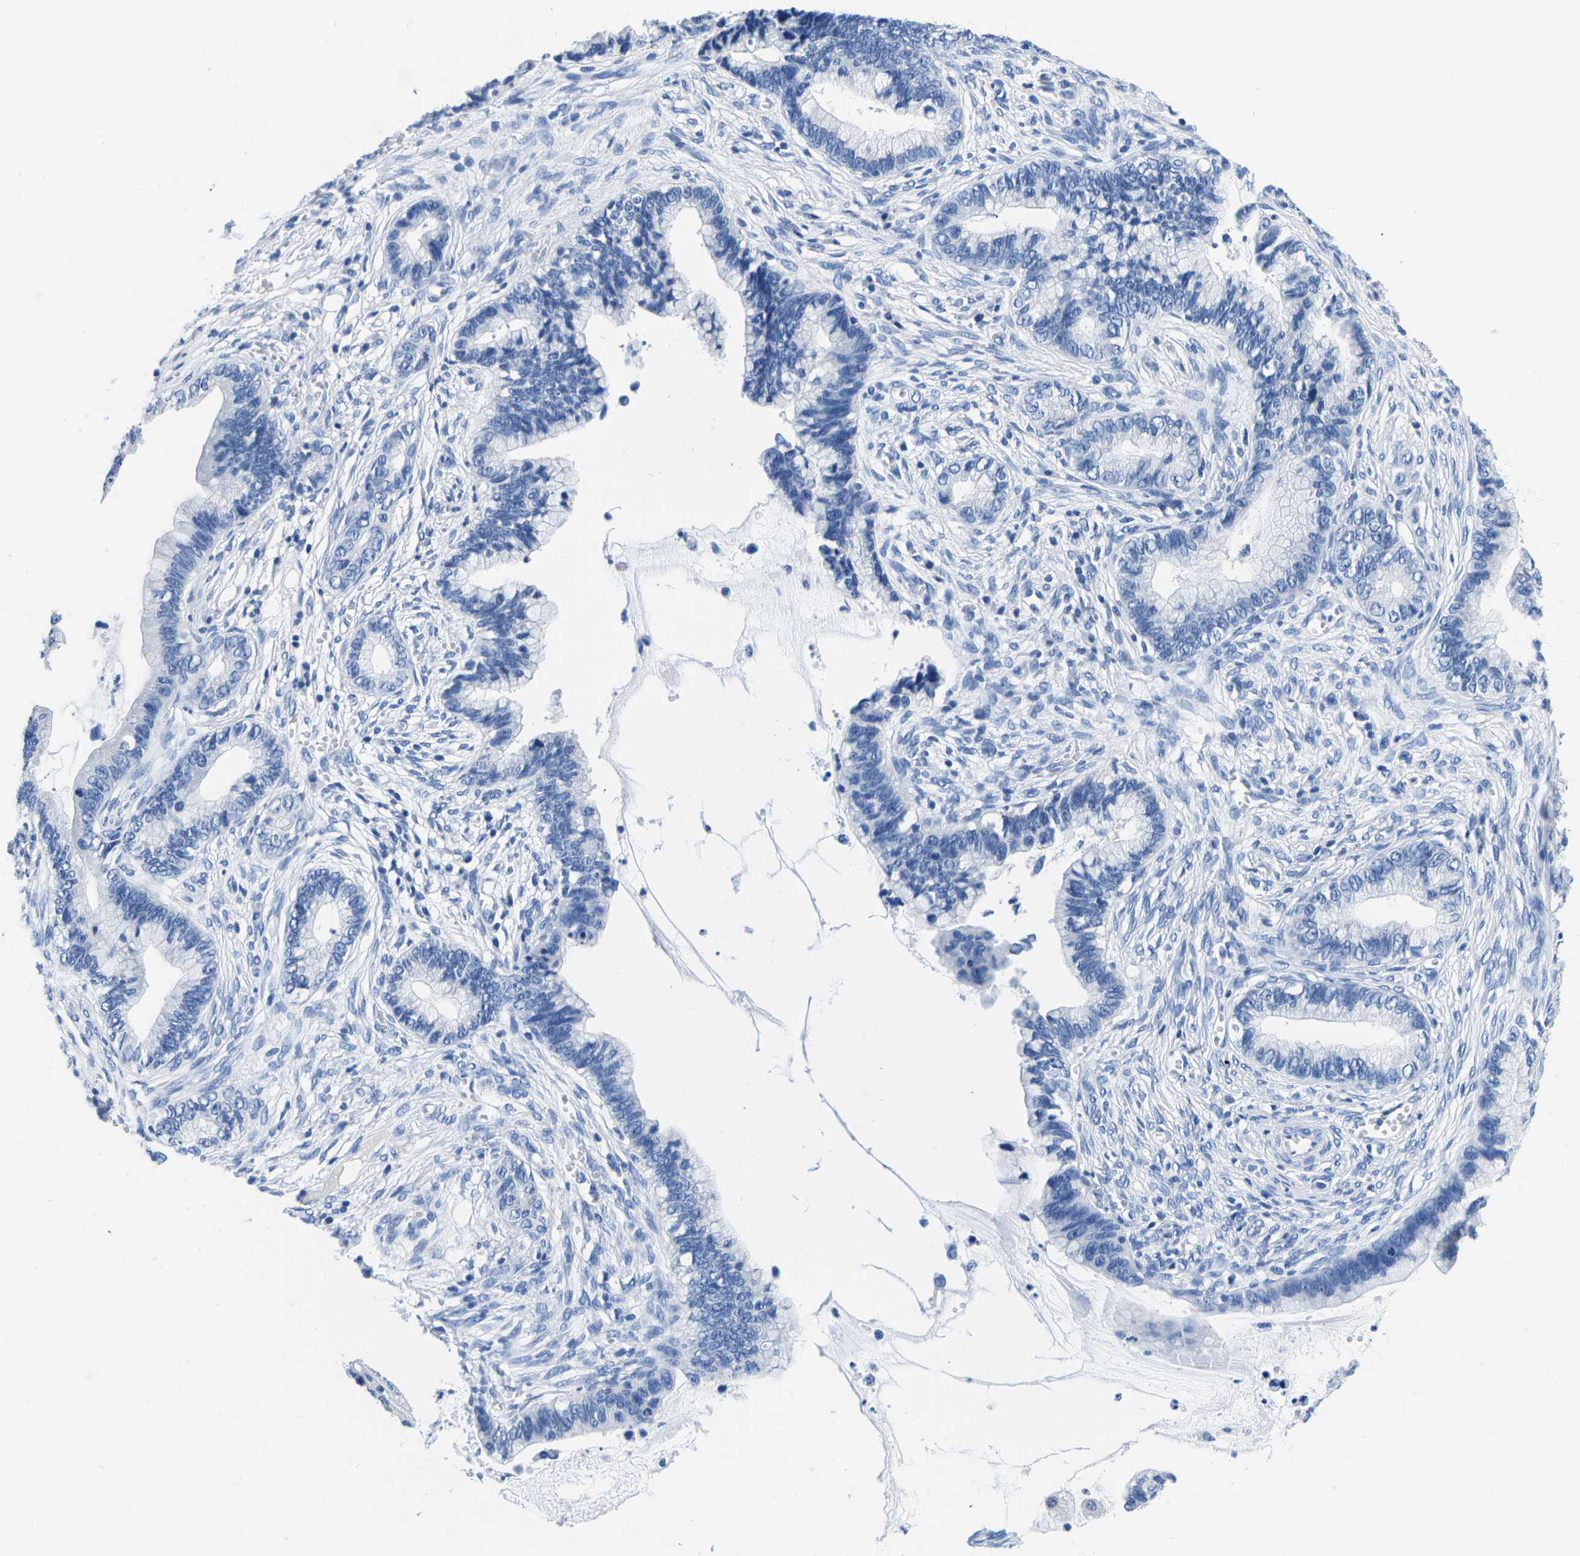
{"staining": {"intensity": "negative", "quantity": "none", "location": "none"}, "tissue": "cervical cancer", "cell_type": "Tumor cells", "image_type": "cancer", "snomed": [{"axis": "morphology", "description": "Adenocarcinoma, NOS"}, {"axis": "topography", "description": "Cervix"}], "caption": "DAB (3,3'-diaminobenzidine) immunohistochemical staining of cervical adenocarcinoma demonstrates no significant expression in tumor cells.", "gene": "CYP1A2", "patient": {"sex": "female", "age": 44}}